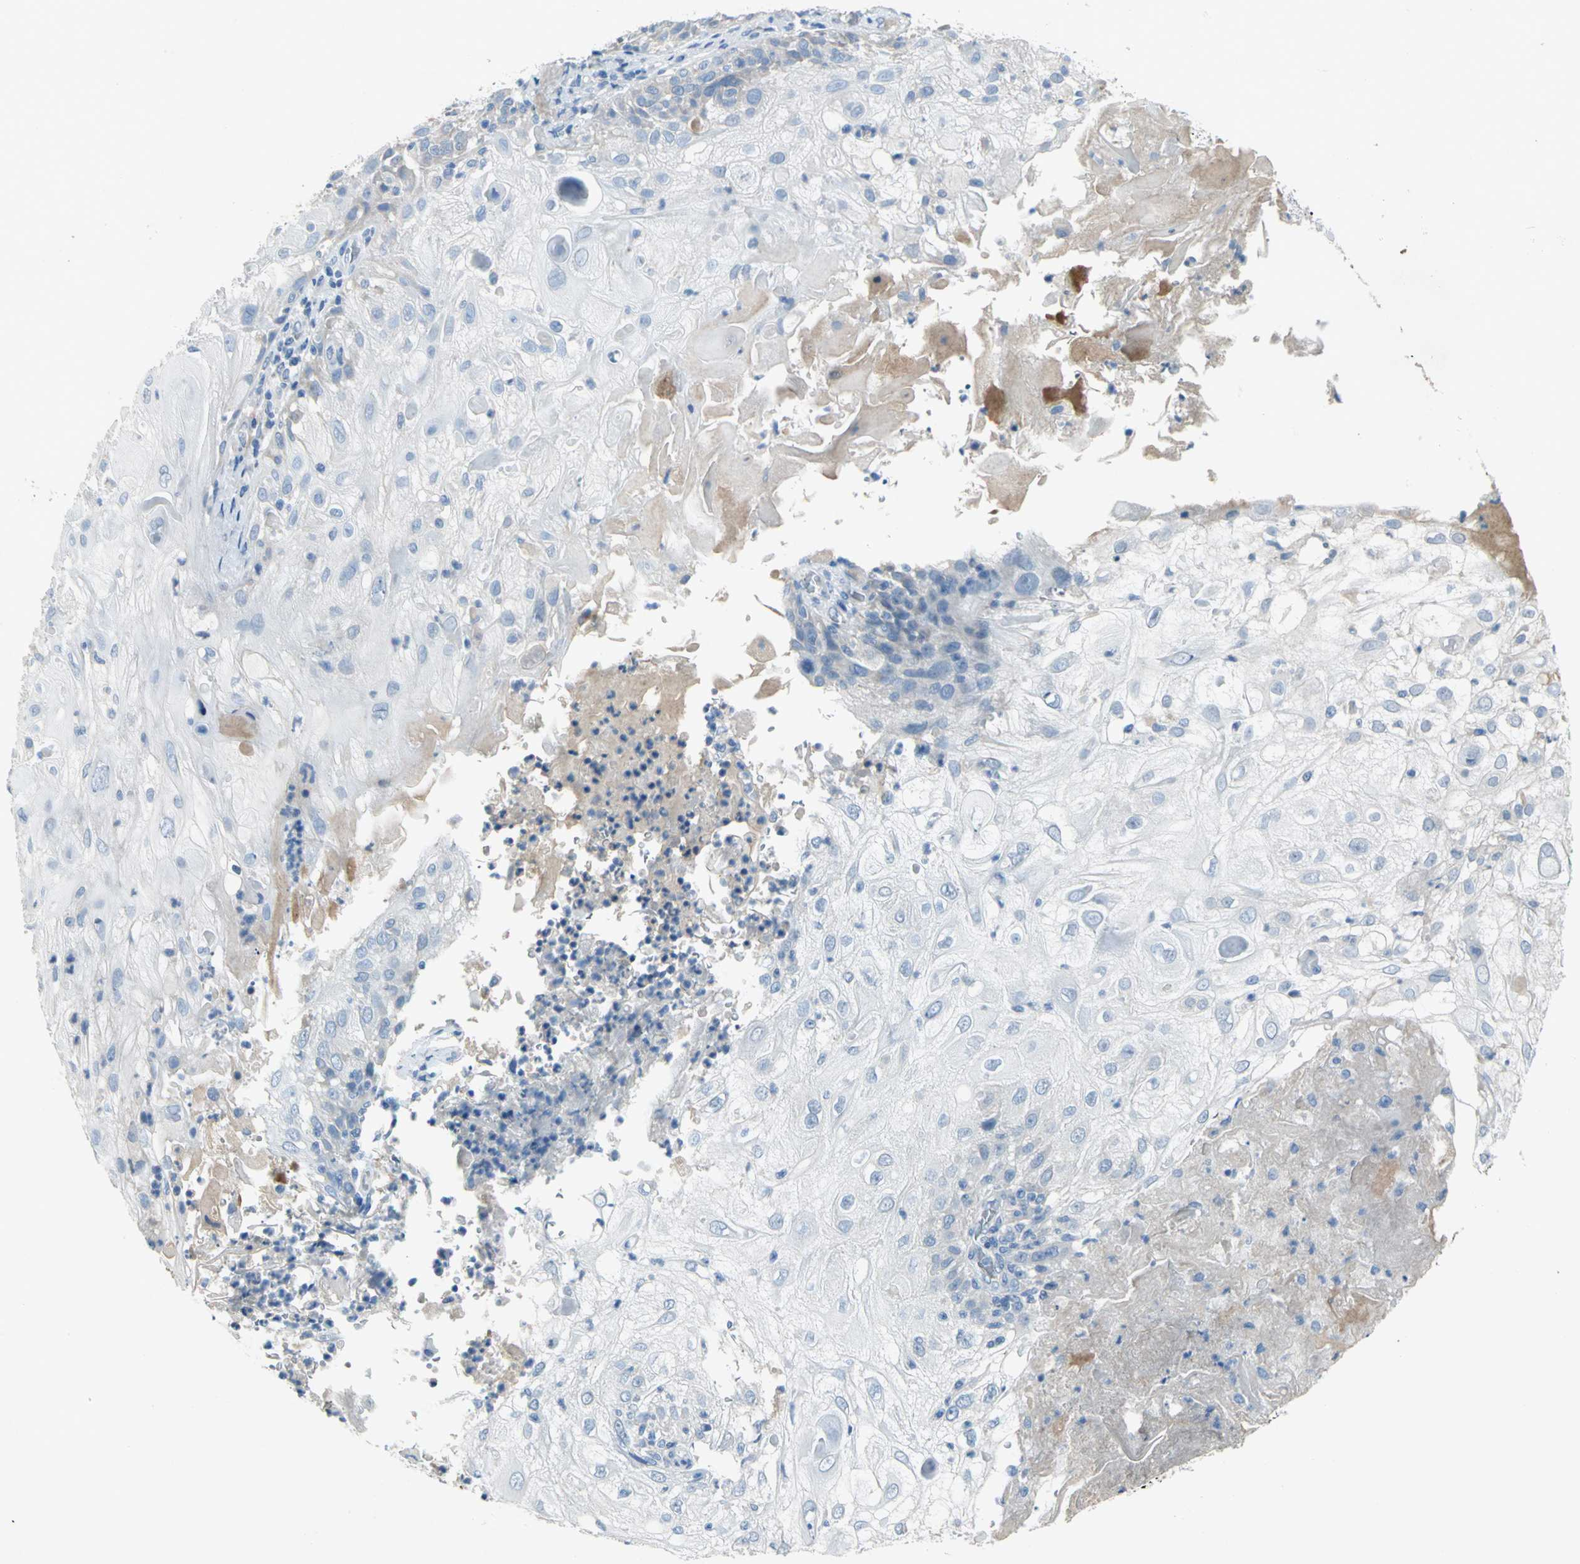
{"staining": {"intensity": "negative", "quantity": "none", "location": "none"}, "tissue": "skin cancer", "cell_type": "Tumor cells", "image_type": "cancer", "snomed": [{"axis": "morphology", "description": "Normal tissue, NOS"}, {"axis": "morphology", "description": "Squamous cell carcinoma, NOS"}, {"axis": "topography", "description": "Skin"}], "caption": "Photomicrograph shows no protein staining in tumor cells of skin squamous cell carcinoma tissue. Brightfield microscopy of IHC stained with DAB (3,3'-diaminobenzidine) (brown) and hematoxylin (blue), captured at high magnification.", "gene": "PTGDS", "patient": {"sex": "female", "age": 83}}